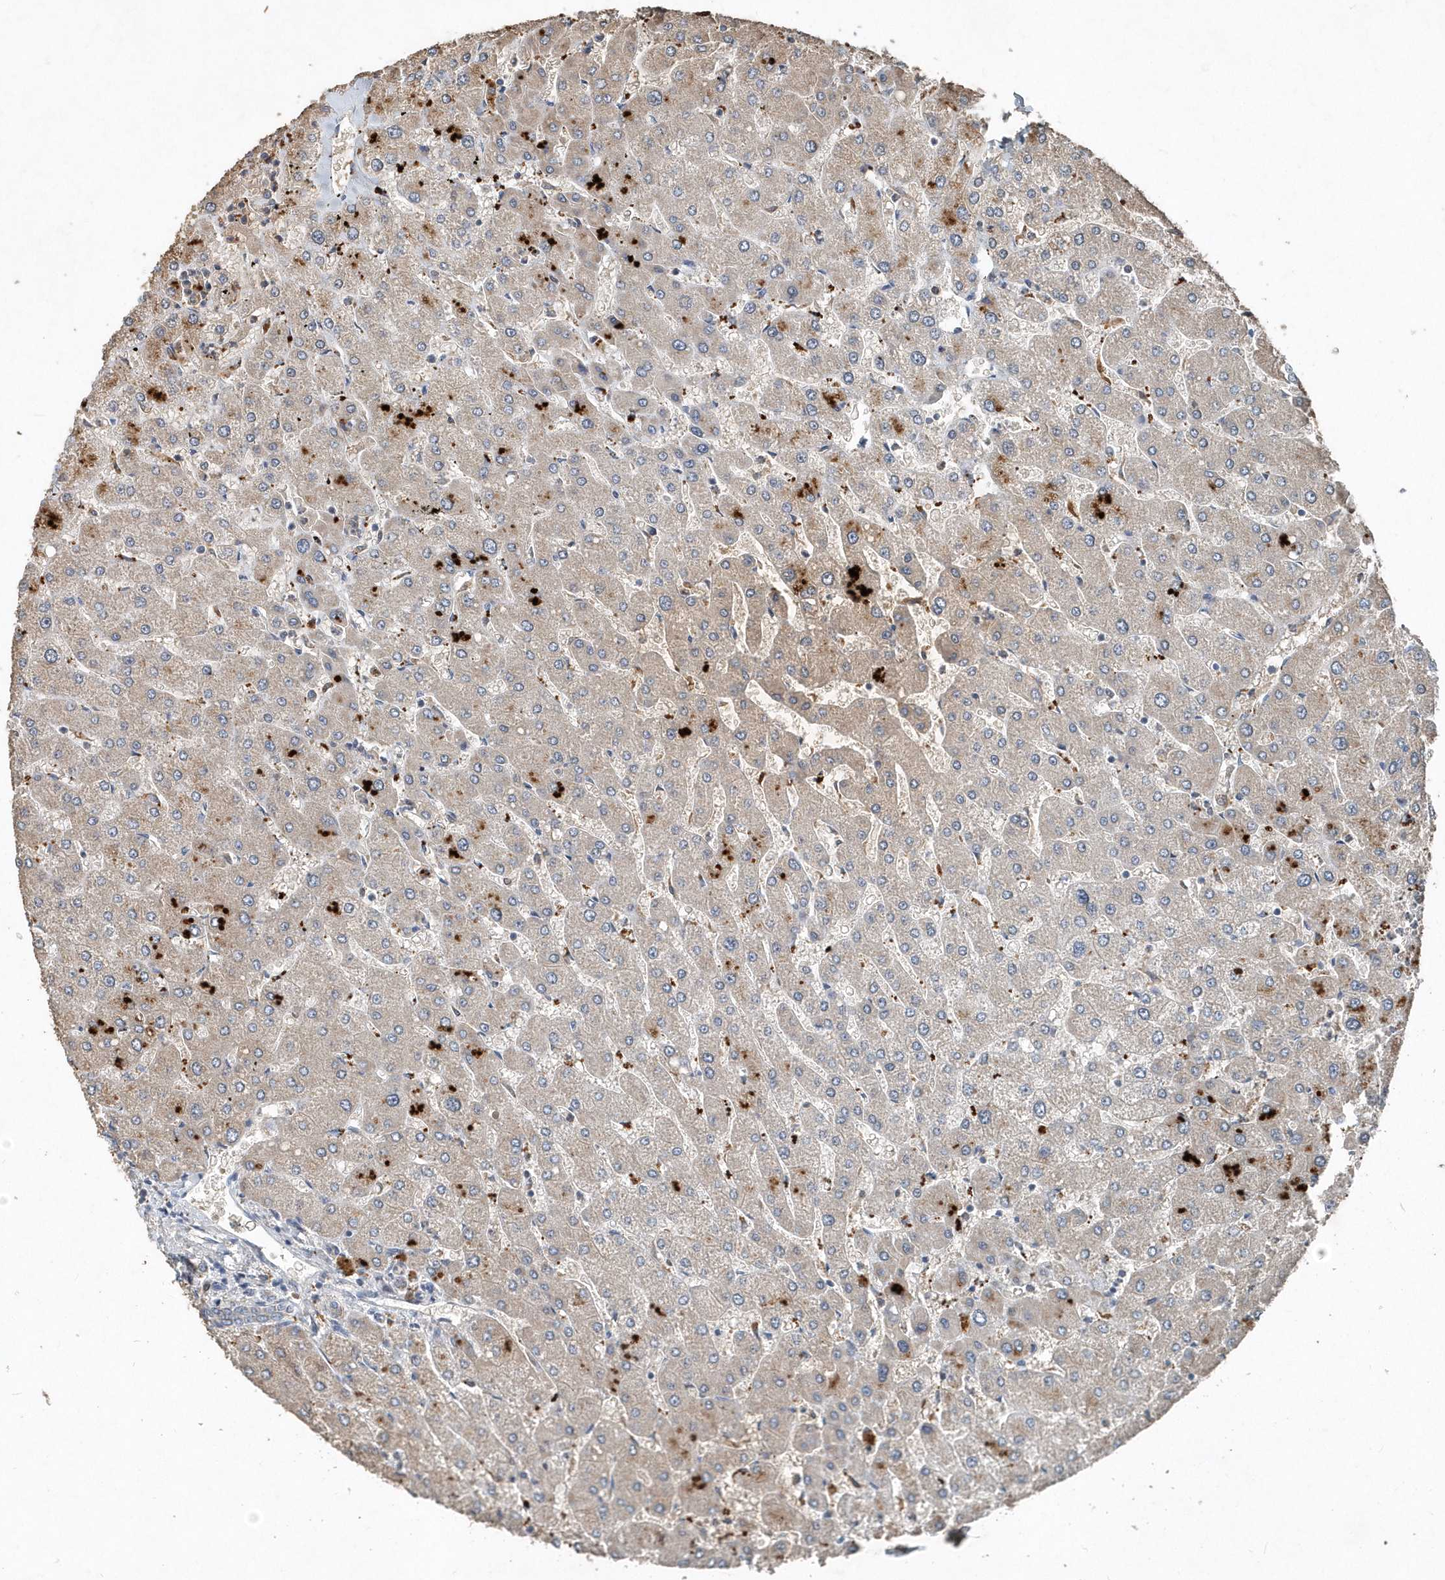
{"staining": {"intensity": "negative", "quantity": "none", "location": "none"}, "tissue": "liver", "cell_type": "Cholangiocytes", "image_type": "normal", "snomed": [{"axis": "morphology", "description": "Normal tissue, NOS"}, {"axis": "topography", "description": "Liver"}], "caption": "IHC photomicrograph of unremarkable liver: liver stained with DAB exhibits no significant protein positivity in cholangiocytes. Nuclei are stained in blue.", "gene": "SCFD2", "patient": {"sex": "male", "age": 55}}